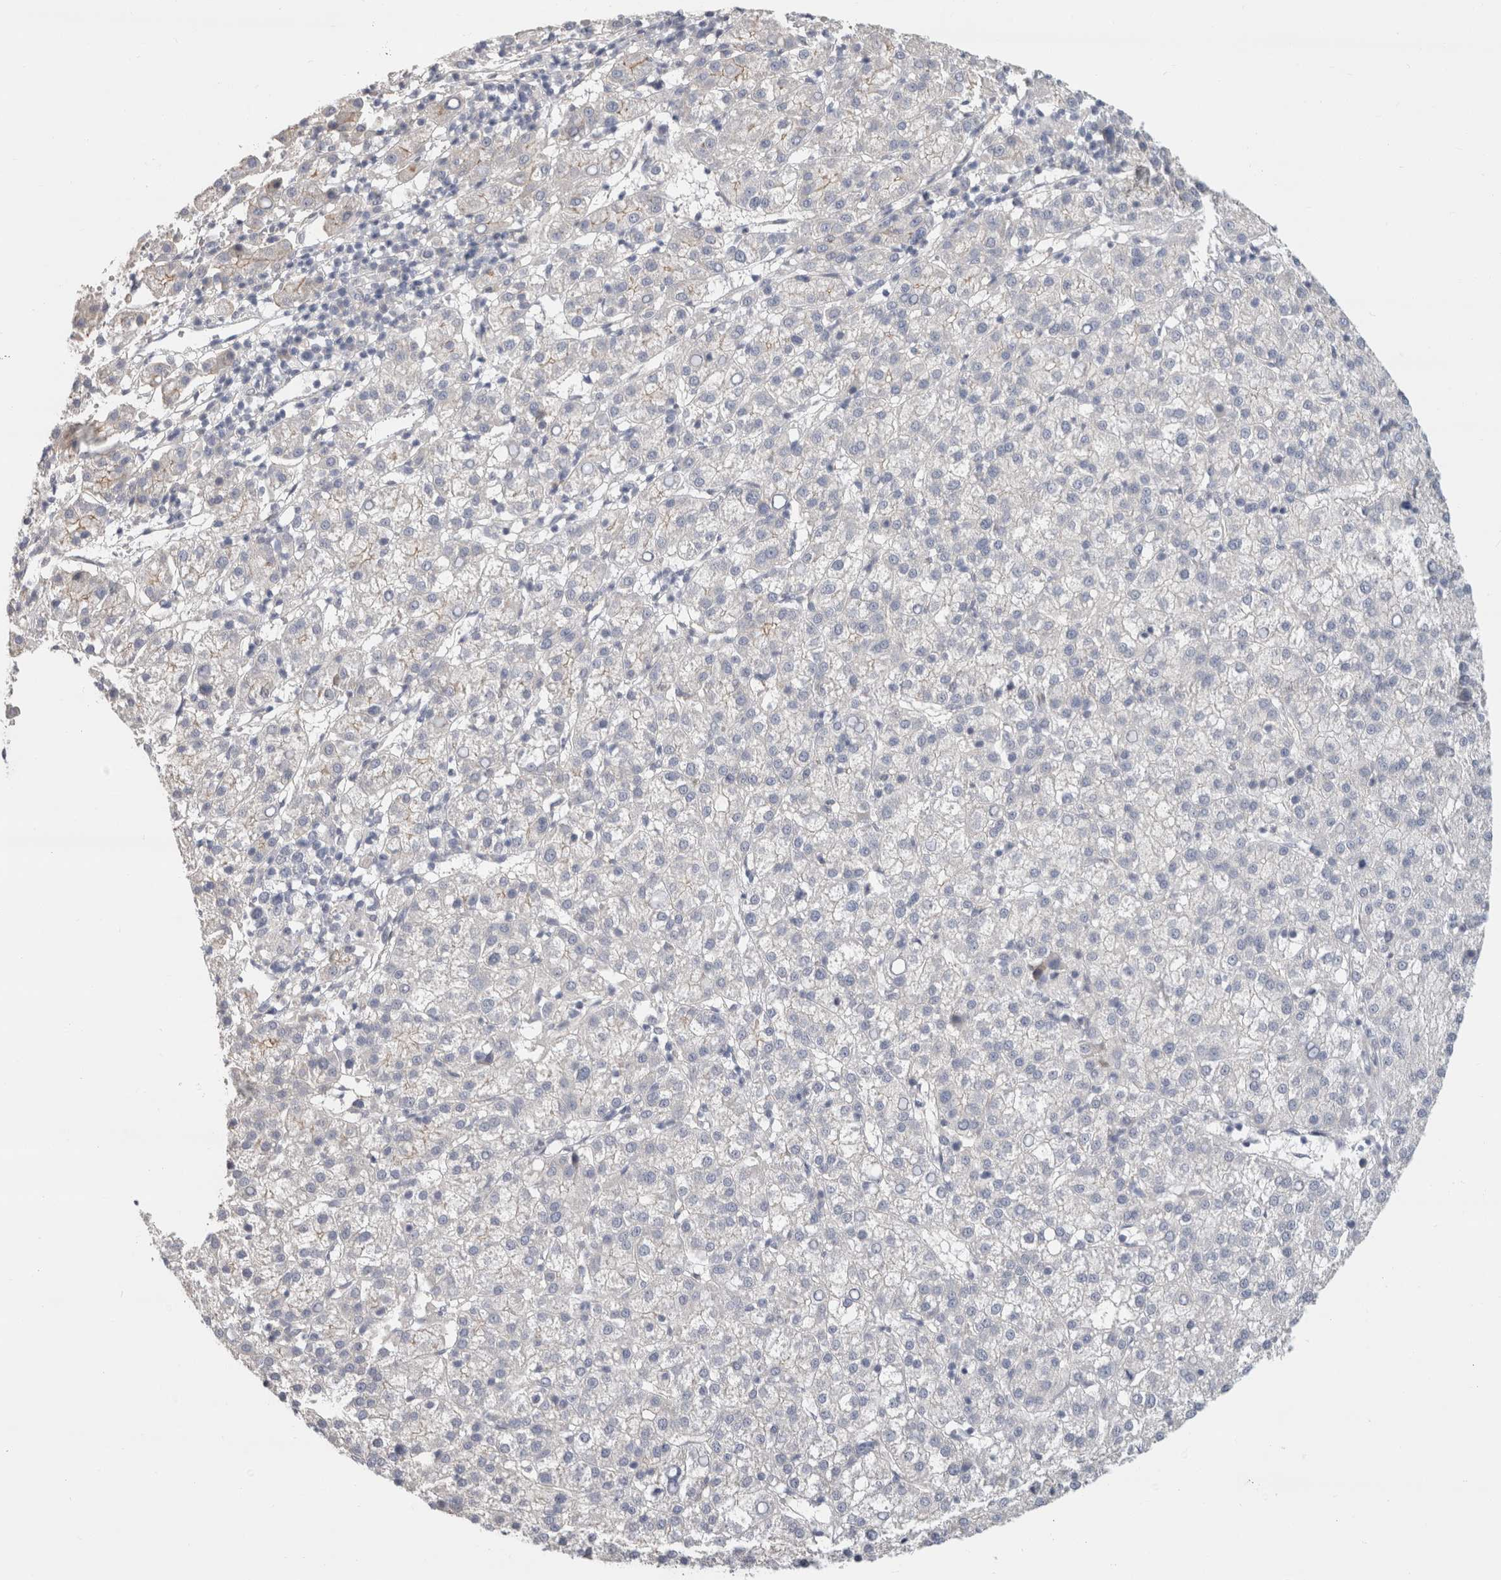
{"staining": {"intensity": "negative", "quantity": "none", "location": "none"}, "tissue": "liver cancer", "cell_type": "Tumor cells", "image_type": "cancer", "snomed": [{"axis": "morphology", "description": "Carcinoma, Hepatocellular, NOS"}, {"axis": "topography", "description": "Liver"}], "caption": "The IHC histopathology image has no significant positivity in tumor cells of liver hepatocellular carcinoma tissue.", "gene": "AFP", "patient": {"sex": "female", "age": 58}}